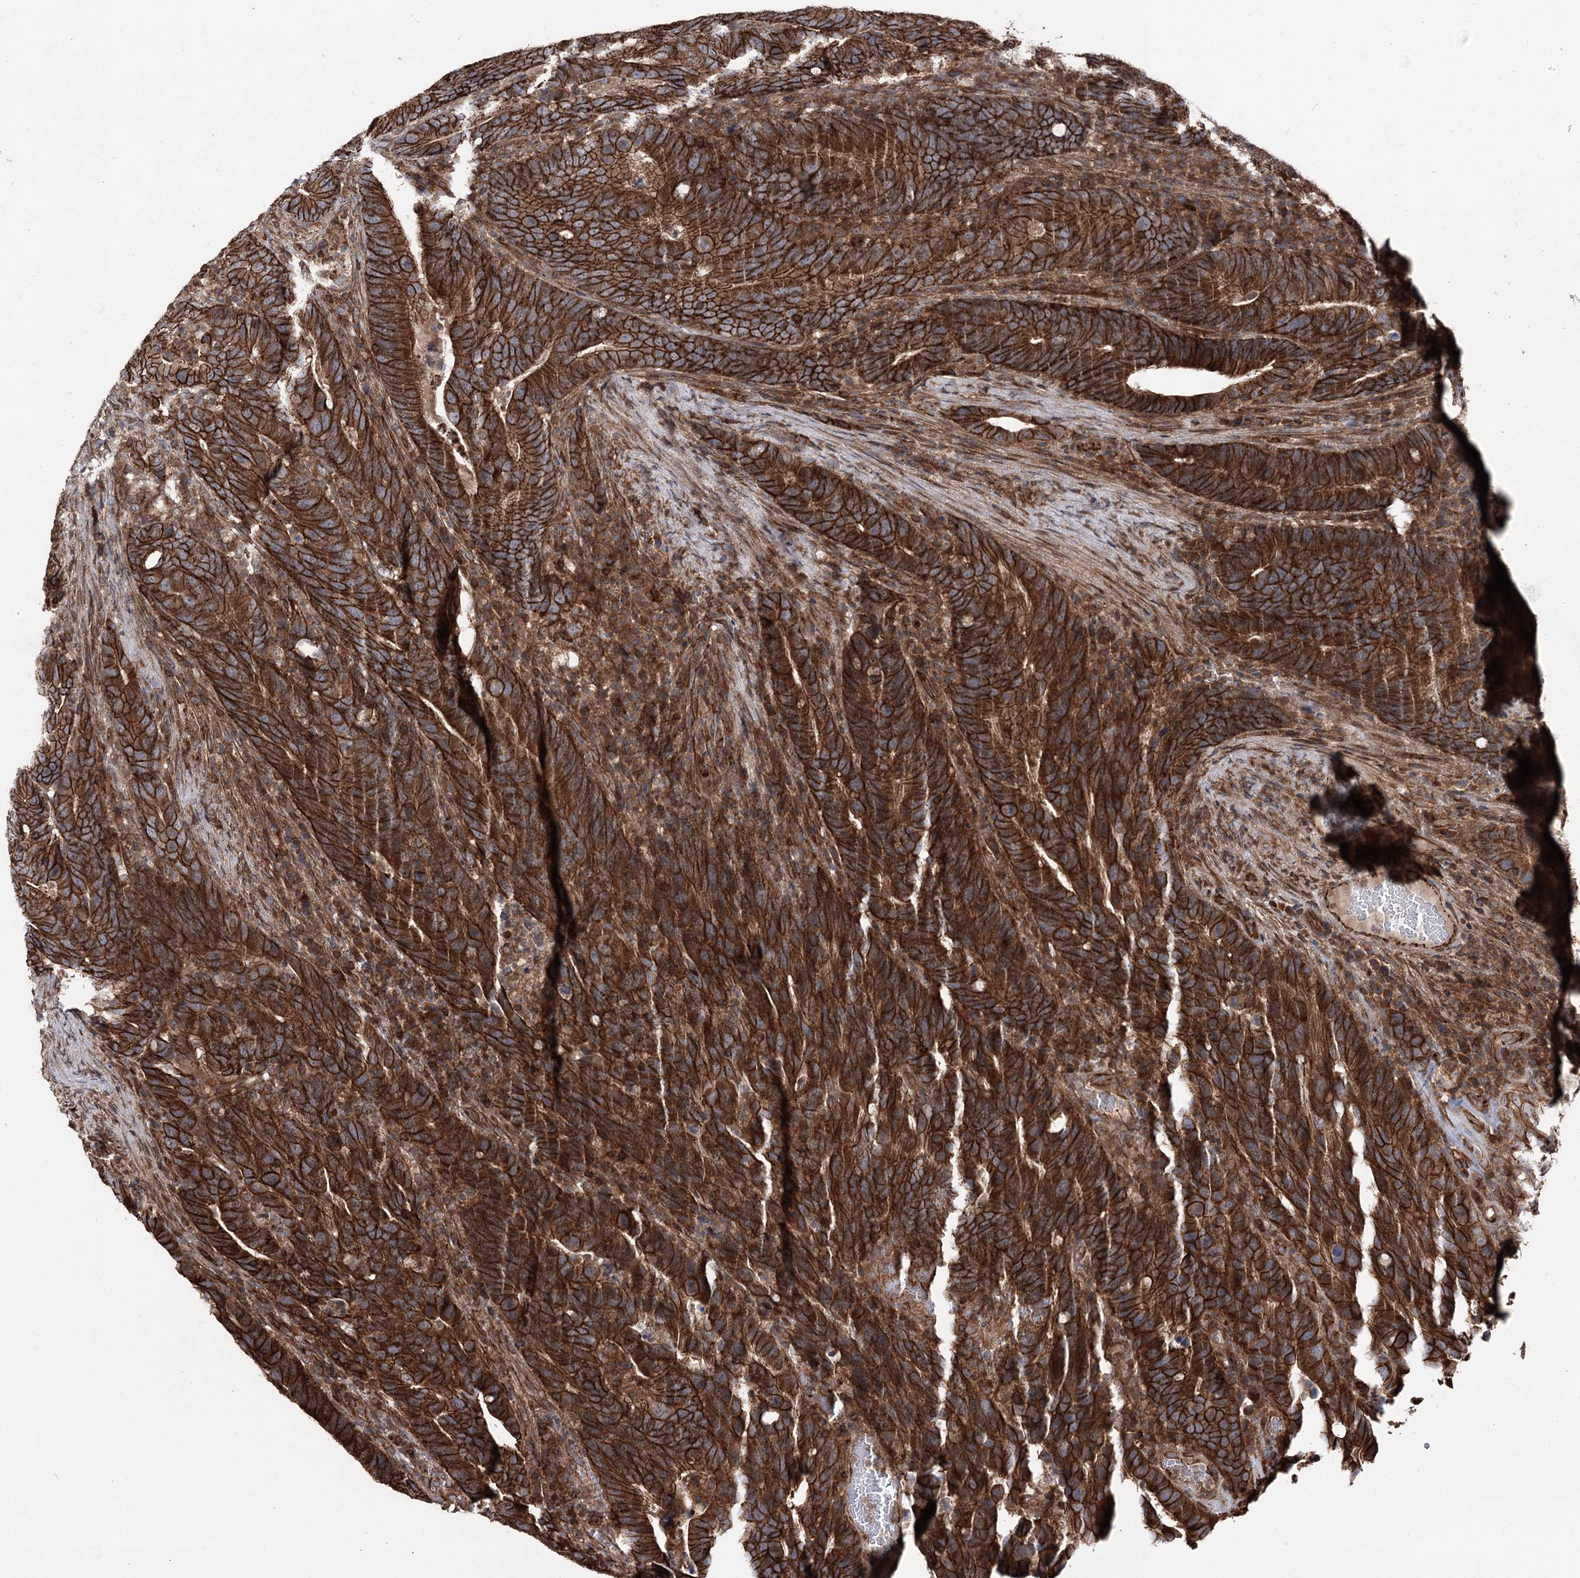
{"staining": {"intensity": "strong", "quantity": ">75%", "location": "cytoplasmic/membranous"}, "tissue": "colorectal cancer", "cell_type": "Tumor cells", "image_type": "cancer", "snomed": [{"axis": "morphology", "description": "Adenocarcinoma, NOS"}, {"axis": "topography", "description": "Colon"}], "caption": "This photomicrograph displays adenocarcinoma (colorectal) stained with immunohistochemistry (IHC) to label a protein in brown. The cytoplasmic/membranous of tumor cells show strong positivity for the protein. Nuclei are counter-stained blue.", "gene": "DHX29", "patient": {"sex": "female", "age": 66}}